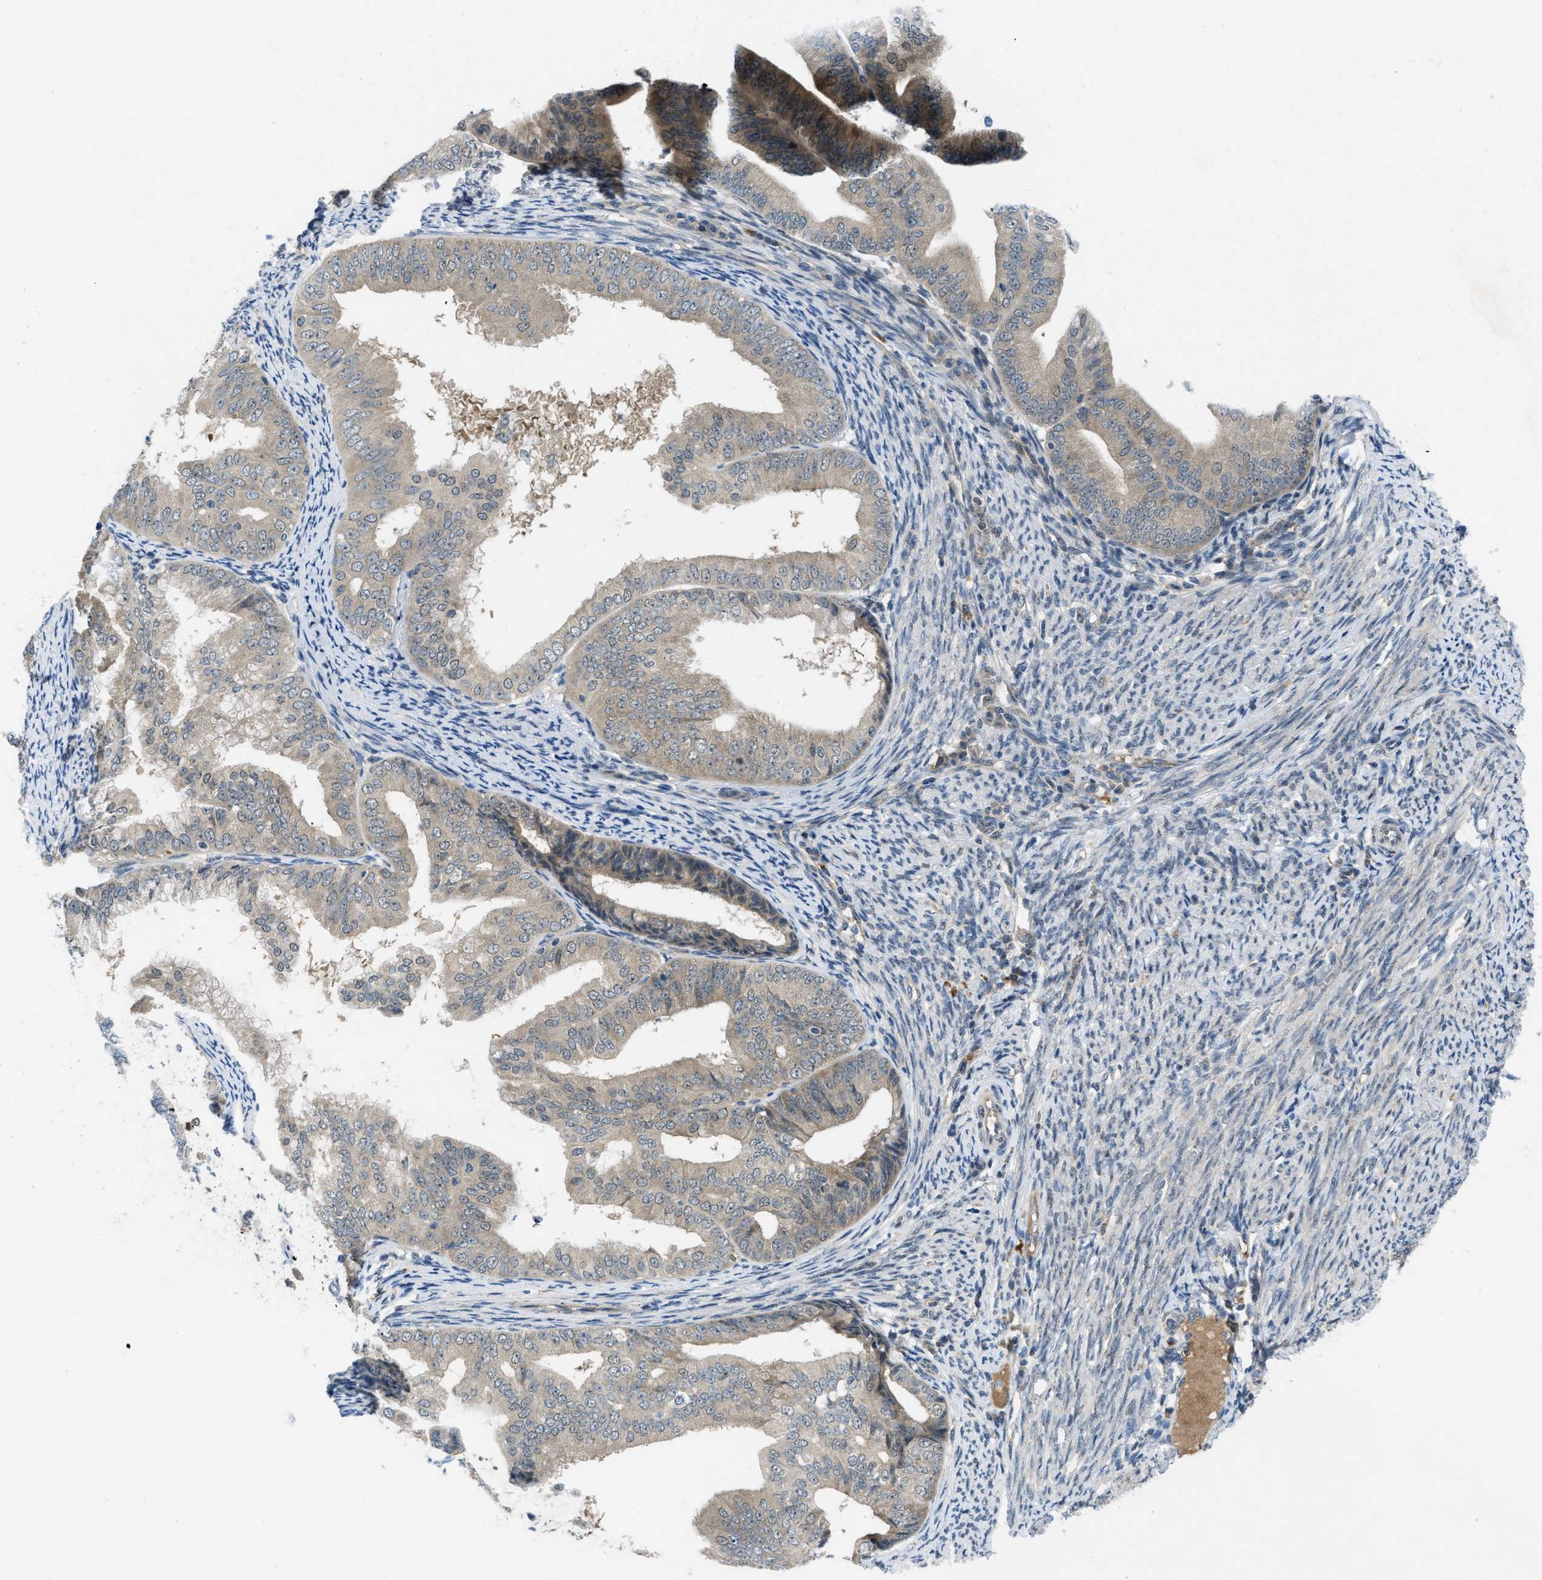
{"staining": {"intensity": "negative", "quantity": "none", "location": "none"}, "tissue": "endometrial cancer", "cell_type": "Tumor cells", "image_type": "cancer", "snomed": [{"axis": "morphology", "description": "Adenocarcinoma, NOS"}, {"axis": "topography", "description": "Endometrium"}], "caption": "IHC of human adenocarcinoma (endometrial) shows no staining in tumor cells. (DAB immunohistochemistry visualized using brightfield microscopy, high magnification).", "gene": "ZNF251", "patient": {"sex": "female", "age": 63}}